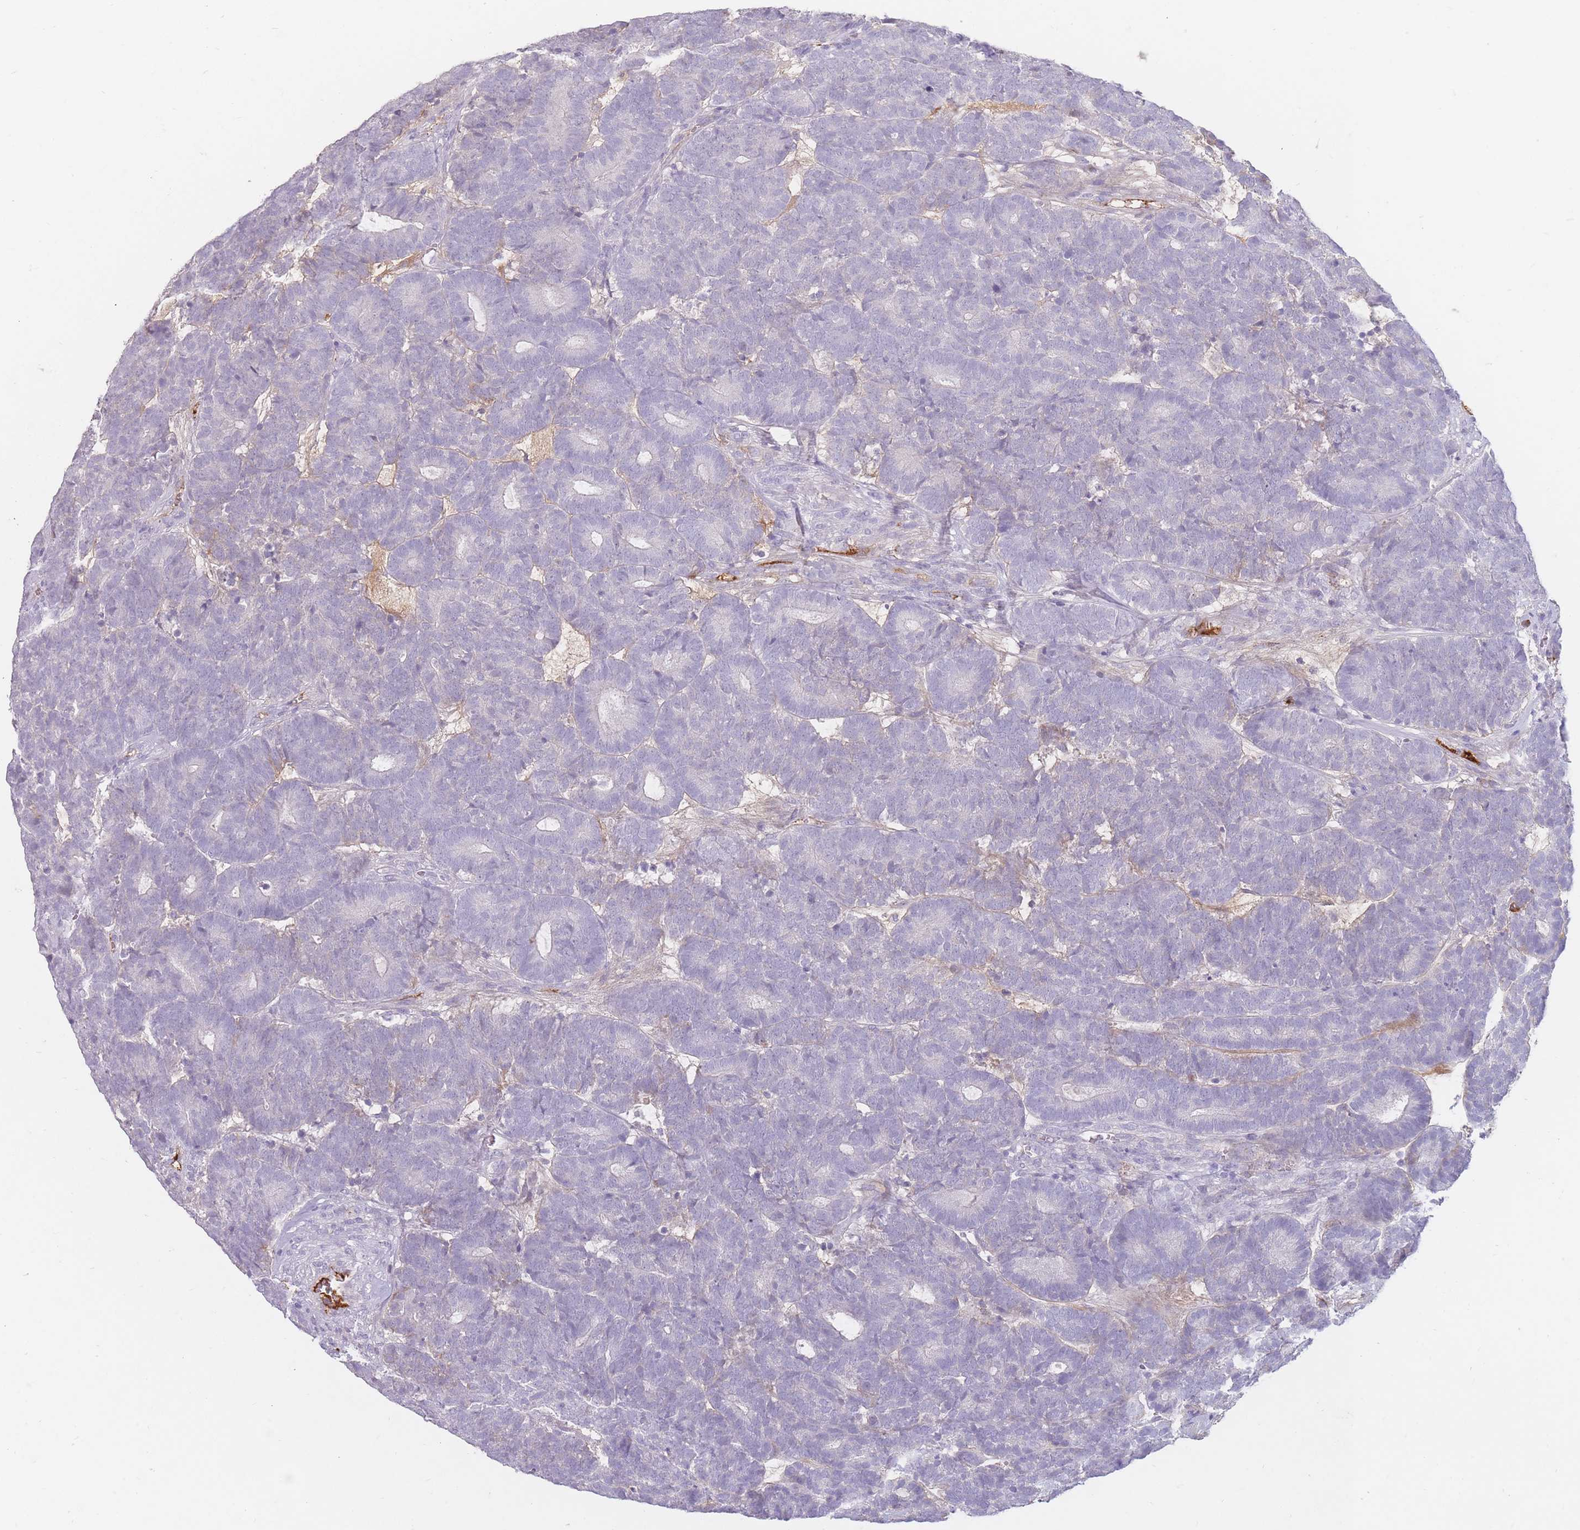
{"staining": {"intensity": "negative", "quantity": "none", "location": "none"}, "tissue": "head and neck cancer", "cell_type": "Tumor cells", "image_type": "cancer", "snomed": [{"axis": "morphology", "description": "Adenocarcinoma, NOS"}, {"axis": "topography", "description": "Head-Neck"}], "caption": "Head and neck cancer (adenocarcinoma) was stained to show a protein in brown. There is no significant positivity in tumor cells.", "gene": "PRG4", "patient": {"sex": "female", "age": 81}}